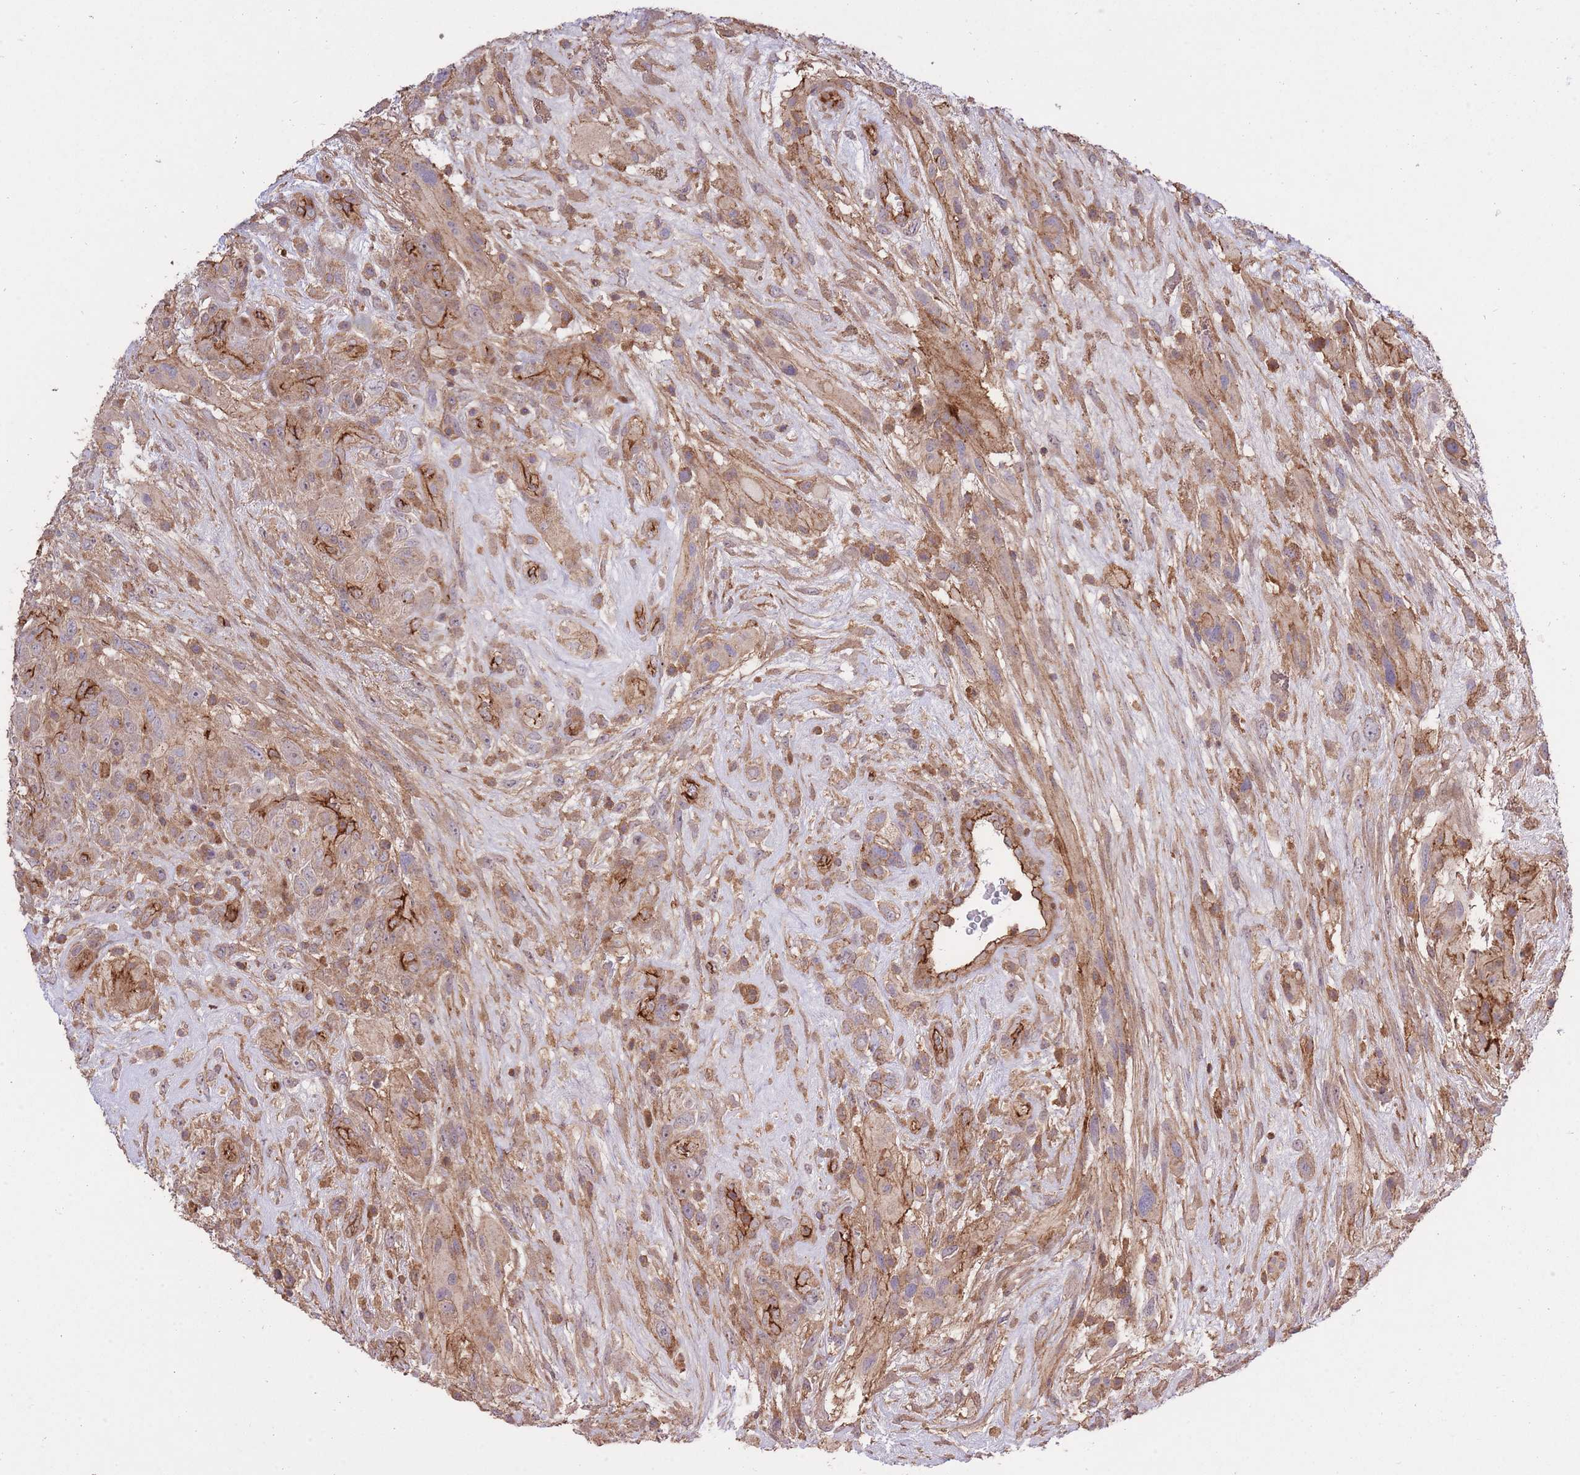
{"staining": {"intensity": "moderate", "quantity": ">75%", "location": "cytoplasmic/membranous"}, "tissue": "glioma", "cell_type": "Tumor cells", "image_type": "cancer", "snomed": [{"axis": "morphology", "description": "Glioma, malignant, High grade"}, {"axis": "topography", "description": "Brain"}], "caption": "This photomicrograph reveals malignant glioma (high-grade) stained with immunohistochemistry (IHC) to label a protein in brown. The cytoplasmic/membranous of tumor cells show moderate positivity for the protein. Nuclei are counter-stained blue.", "gene": "PLD1", "patient": {"sex": "male", "age": 61}}